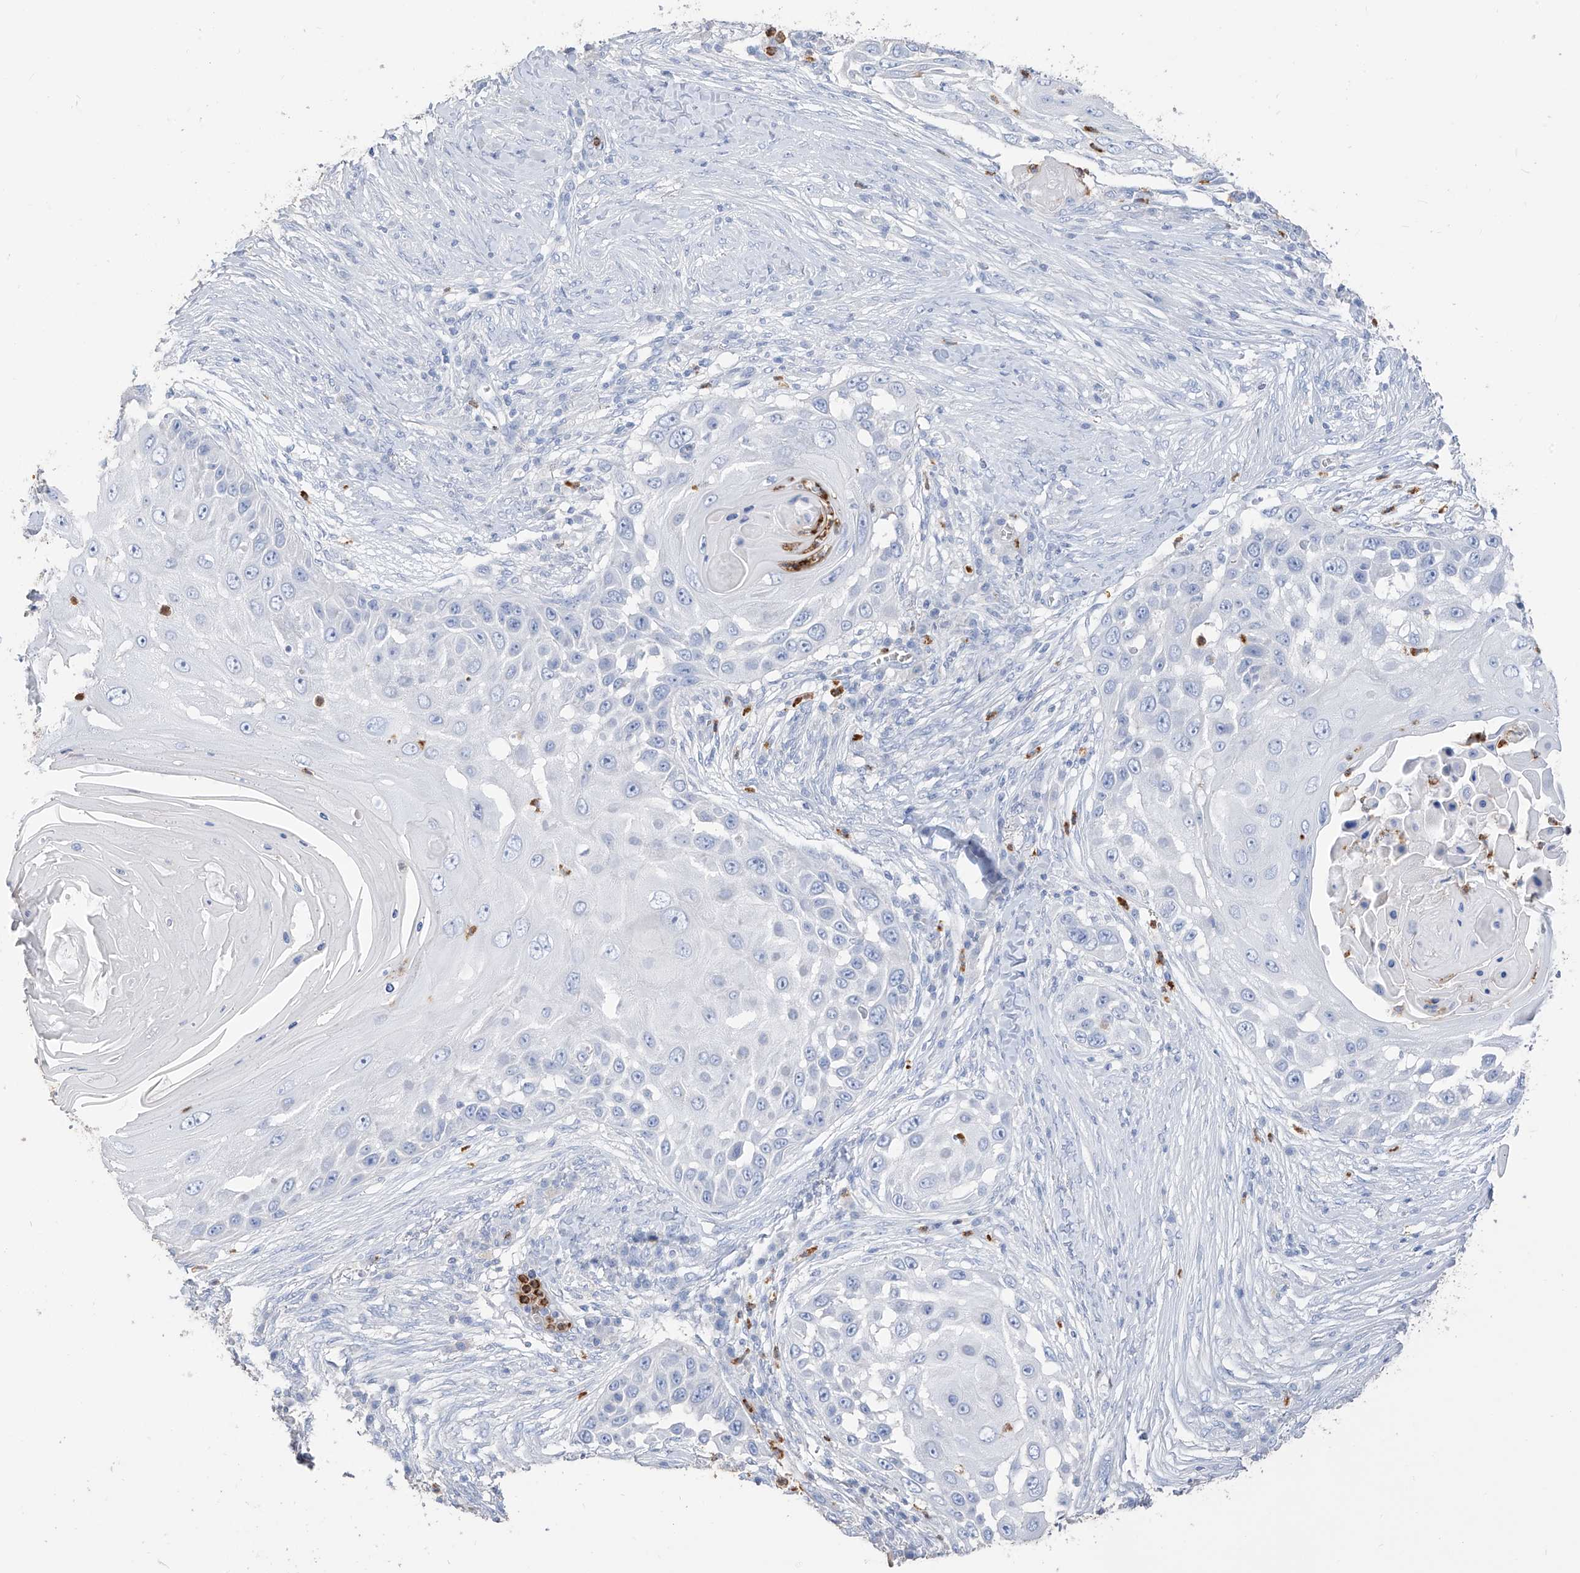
{"staining": {"intensity": "negative", "quantity": "none", "location": "none"}, "tissue": "skin cancer", "cell_type": "Tumor cells", "image_type": "cancer", "snomed": [{"axis": "morphology", "description": "Squamous cell carcinoma, NOS"}, {"axis": "topography", "description": "Skin"}], "caption": "Immunohistochemistry (IHC) histopathology image of neoplastic tissue: skin cancer stained with DAB (3,3'-diaminobenzidine) reveals no significant protein positivity in tumor cells.", "gene": "PAFAH1B3", "patient": {"sex": "female", "age": 44}}